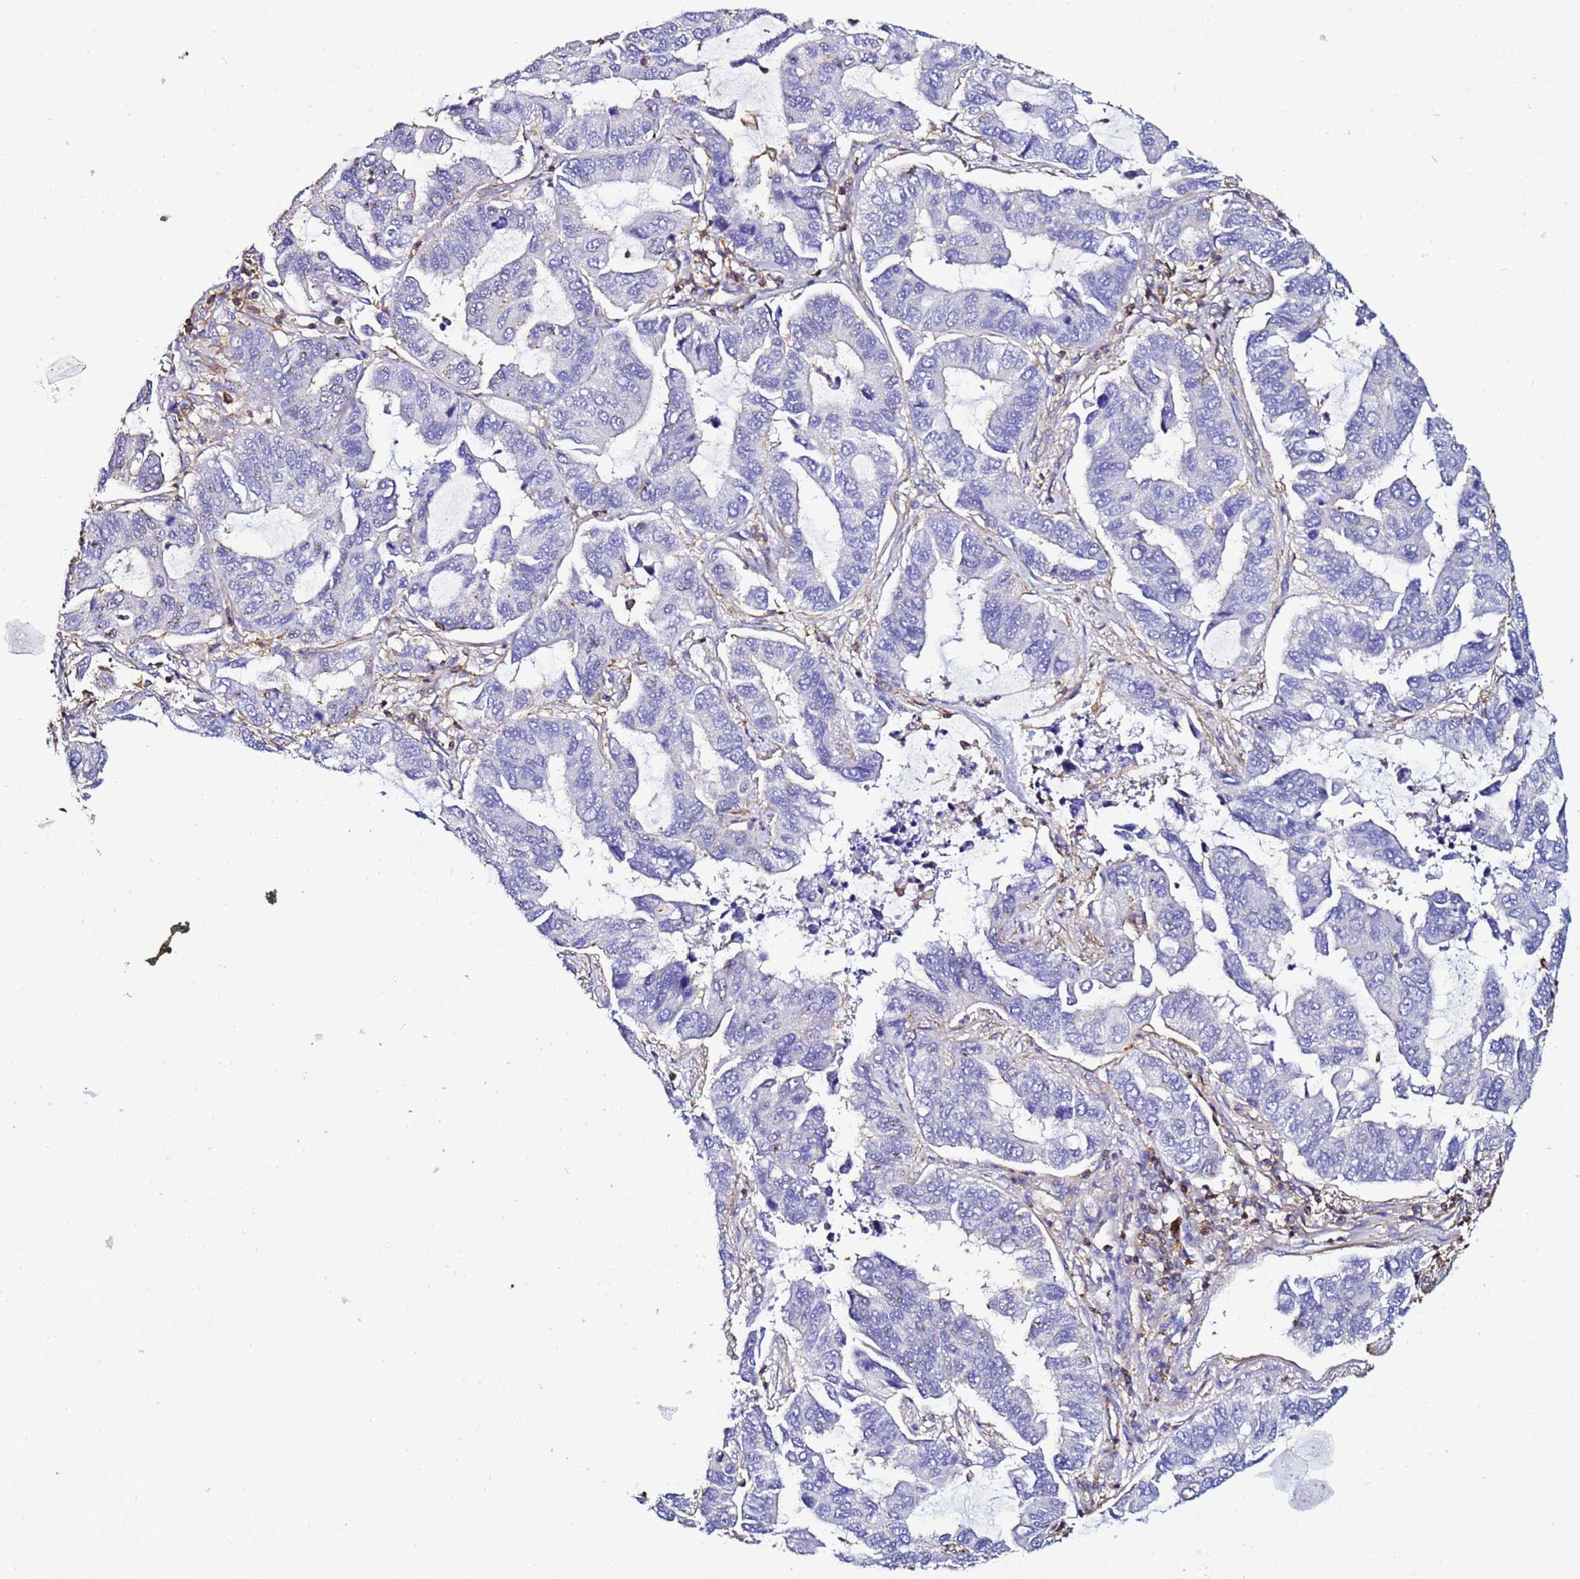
{"staining": {"intensity": "negative", "quantity": "none", "location": "none"}, "tissue": "lung cancer", "cell_type": "Tumor cells", "image_type": "cancer", "snomed": [{"axis": "morphology", "description": "Adenocarcinoma, NOS"}, {"axis": "topography", "description": "Lung"}], "caption": "This is a image of immunohistochemistry staining of lung cancer (adenocarcinoma), which shows no expression in tumor cells.", "gene": "ACTB", "patient": {"sex": "male", "age": 64}}